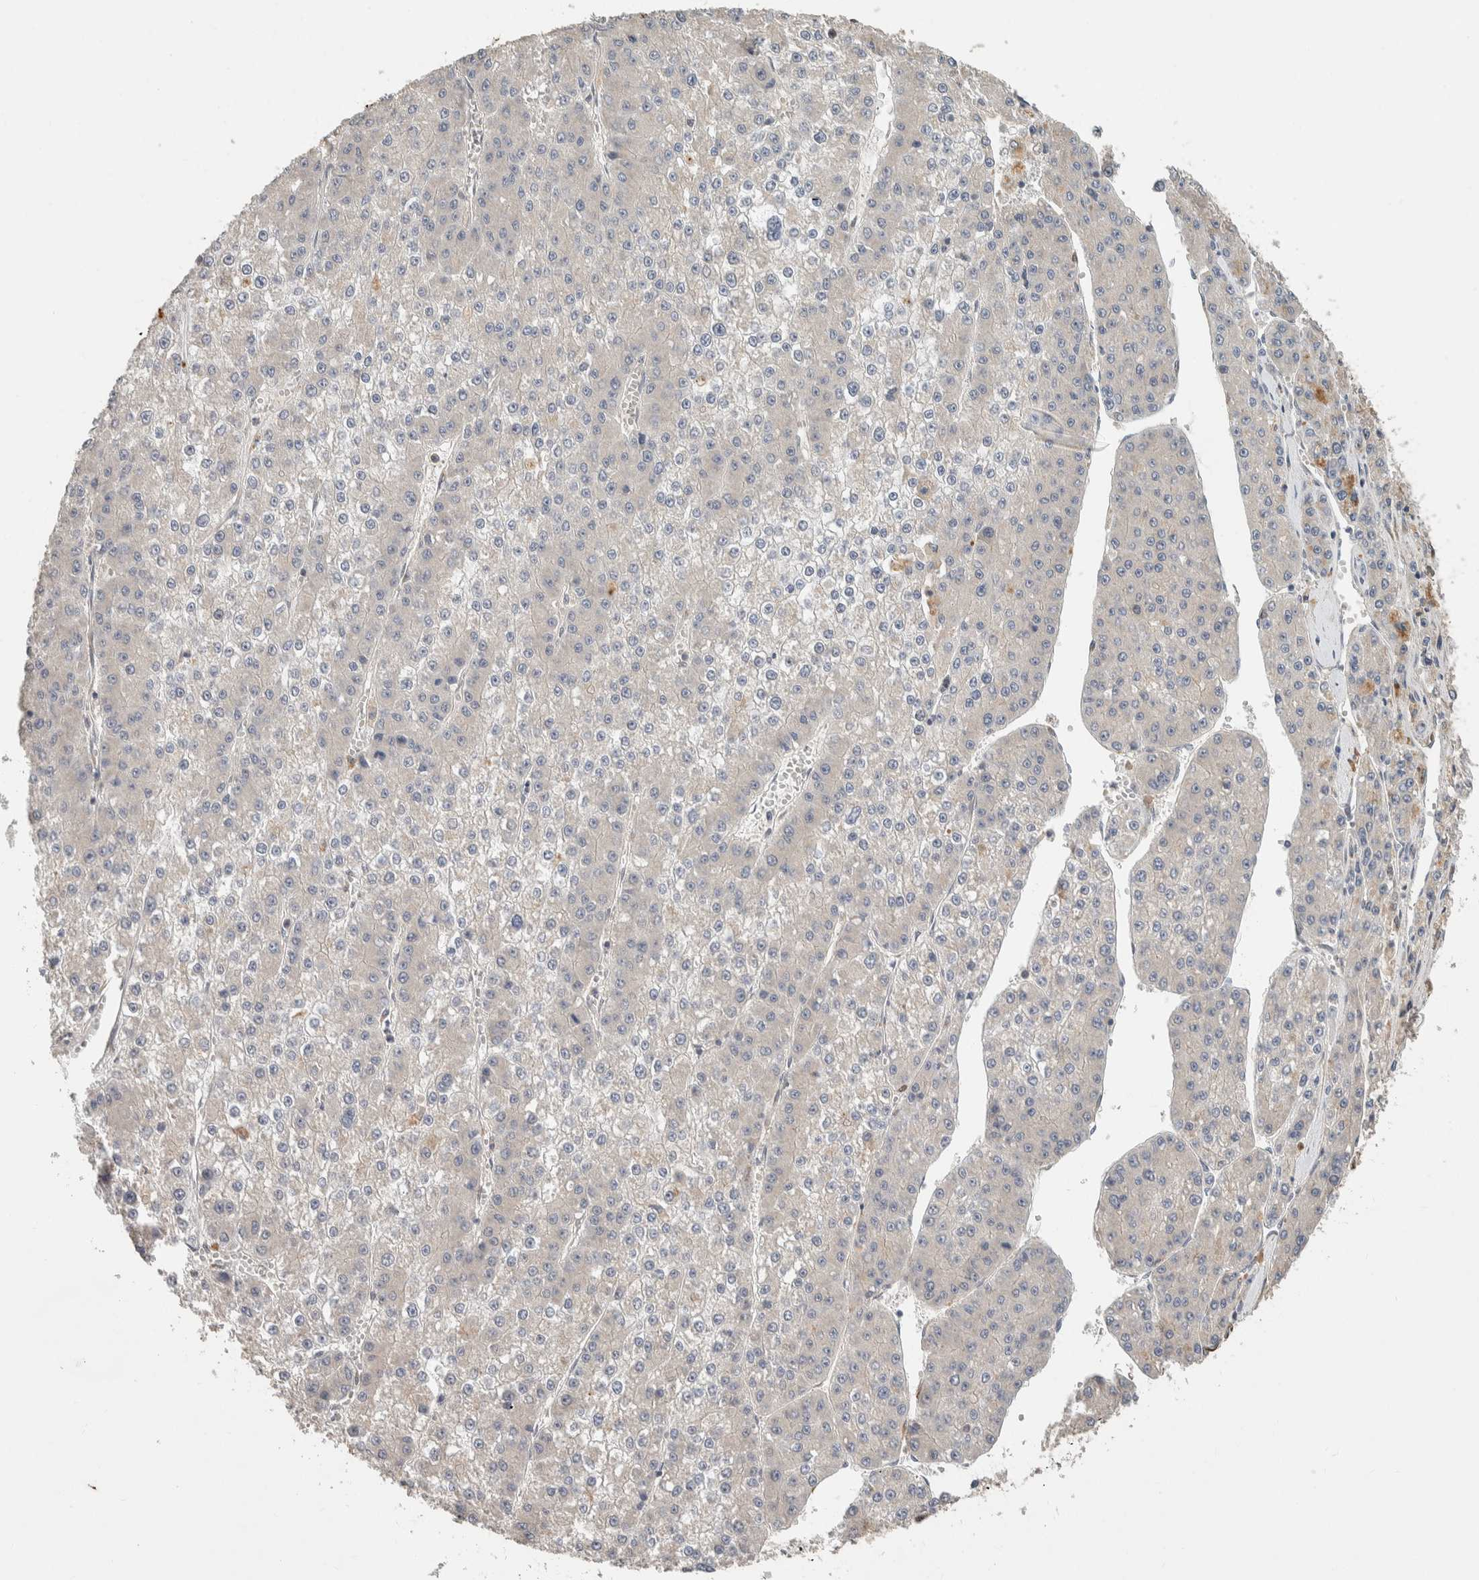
{"staining": {"intensity": "negative", "quantity": "none", "location": "none"}, "tissue": "liver cancer", "cell_type": "Tumor cells", "image_type": "cancer", "snomed": [{"axis": "morphology", "description": "Carcinoma, Hepatocellular, NOS"}, {"axis": "topography", "description": "Liver"}], "caption": "DAB (3,3'-diaminobenzidine) immunohistochemical staining of hepatocellular carcinoma (liver) reveals no significant staining in tumor cells. (Stains: DAB IHC with hematoxylin counter stain, Microscopy: brightfield microscopy at high magnification).", "gene": "CYSRT1", "patient": {"sex": "female", "age": 73}}